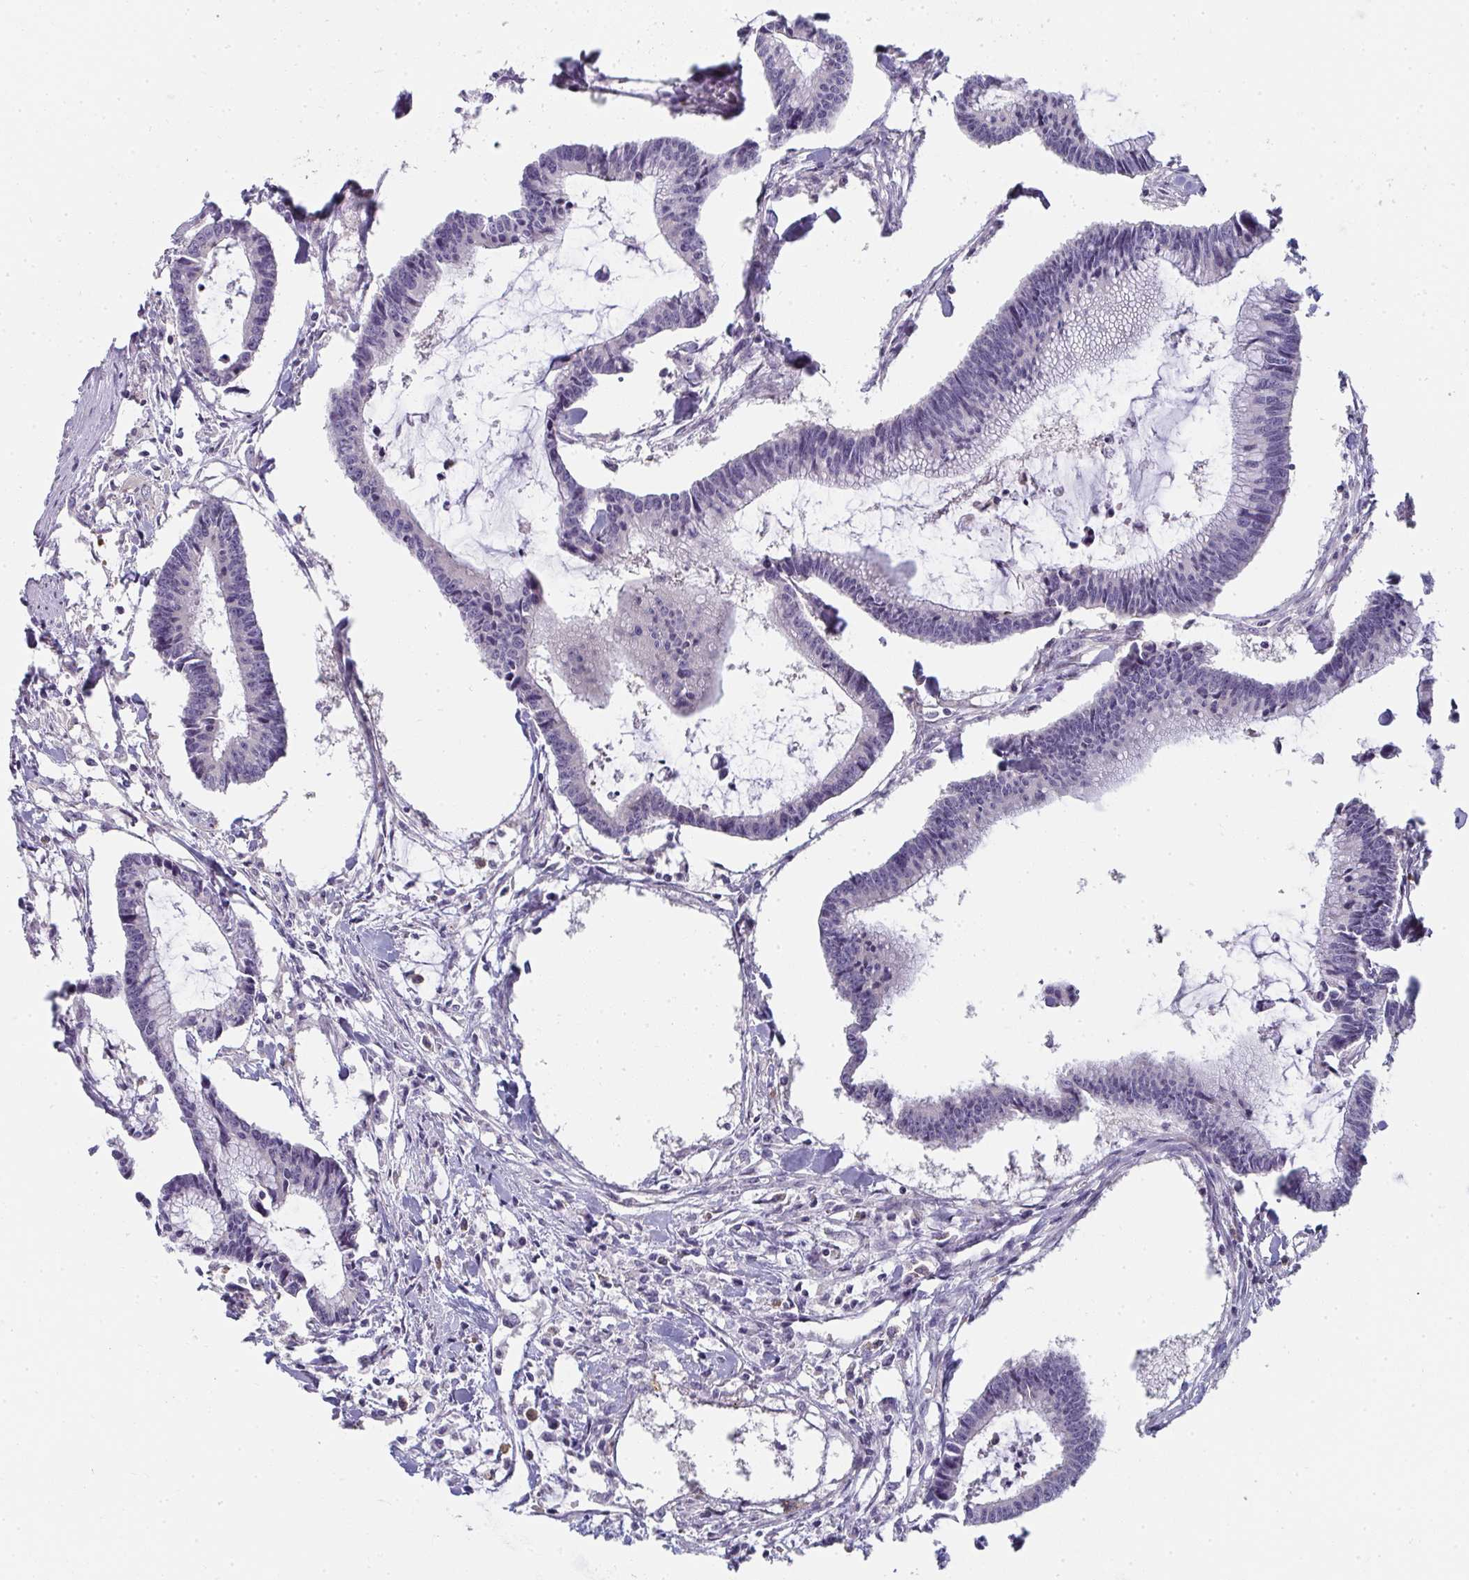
{"staining": {"intensity": "negative", "quantity": "none", "location": "none"}, "tissue": "colorectal cancer", "cell_type": "Tumor cells", "image_type": "cancer", "snomed": [{"axis": "morphology", "description": "Adenocarcinoma, NOS"}, {"axis": "topography", "description": "Colon"}], "caption": "Histopathology image shows no significant protein positivity in tumor cells of colorectal cancer (adenocarcinoma).", "gene": "SHB", "patient": {"sex": "female", "age": 78}}